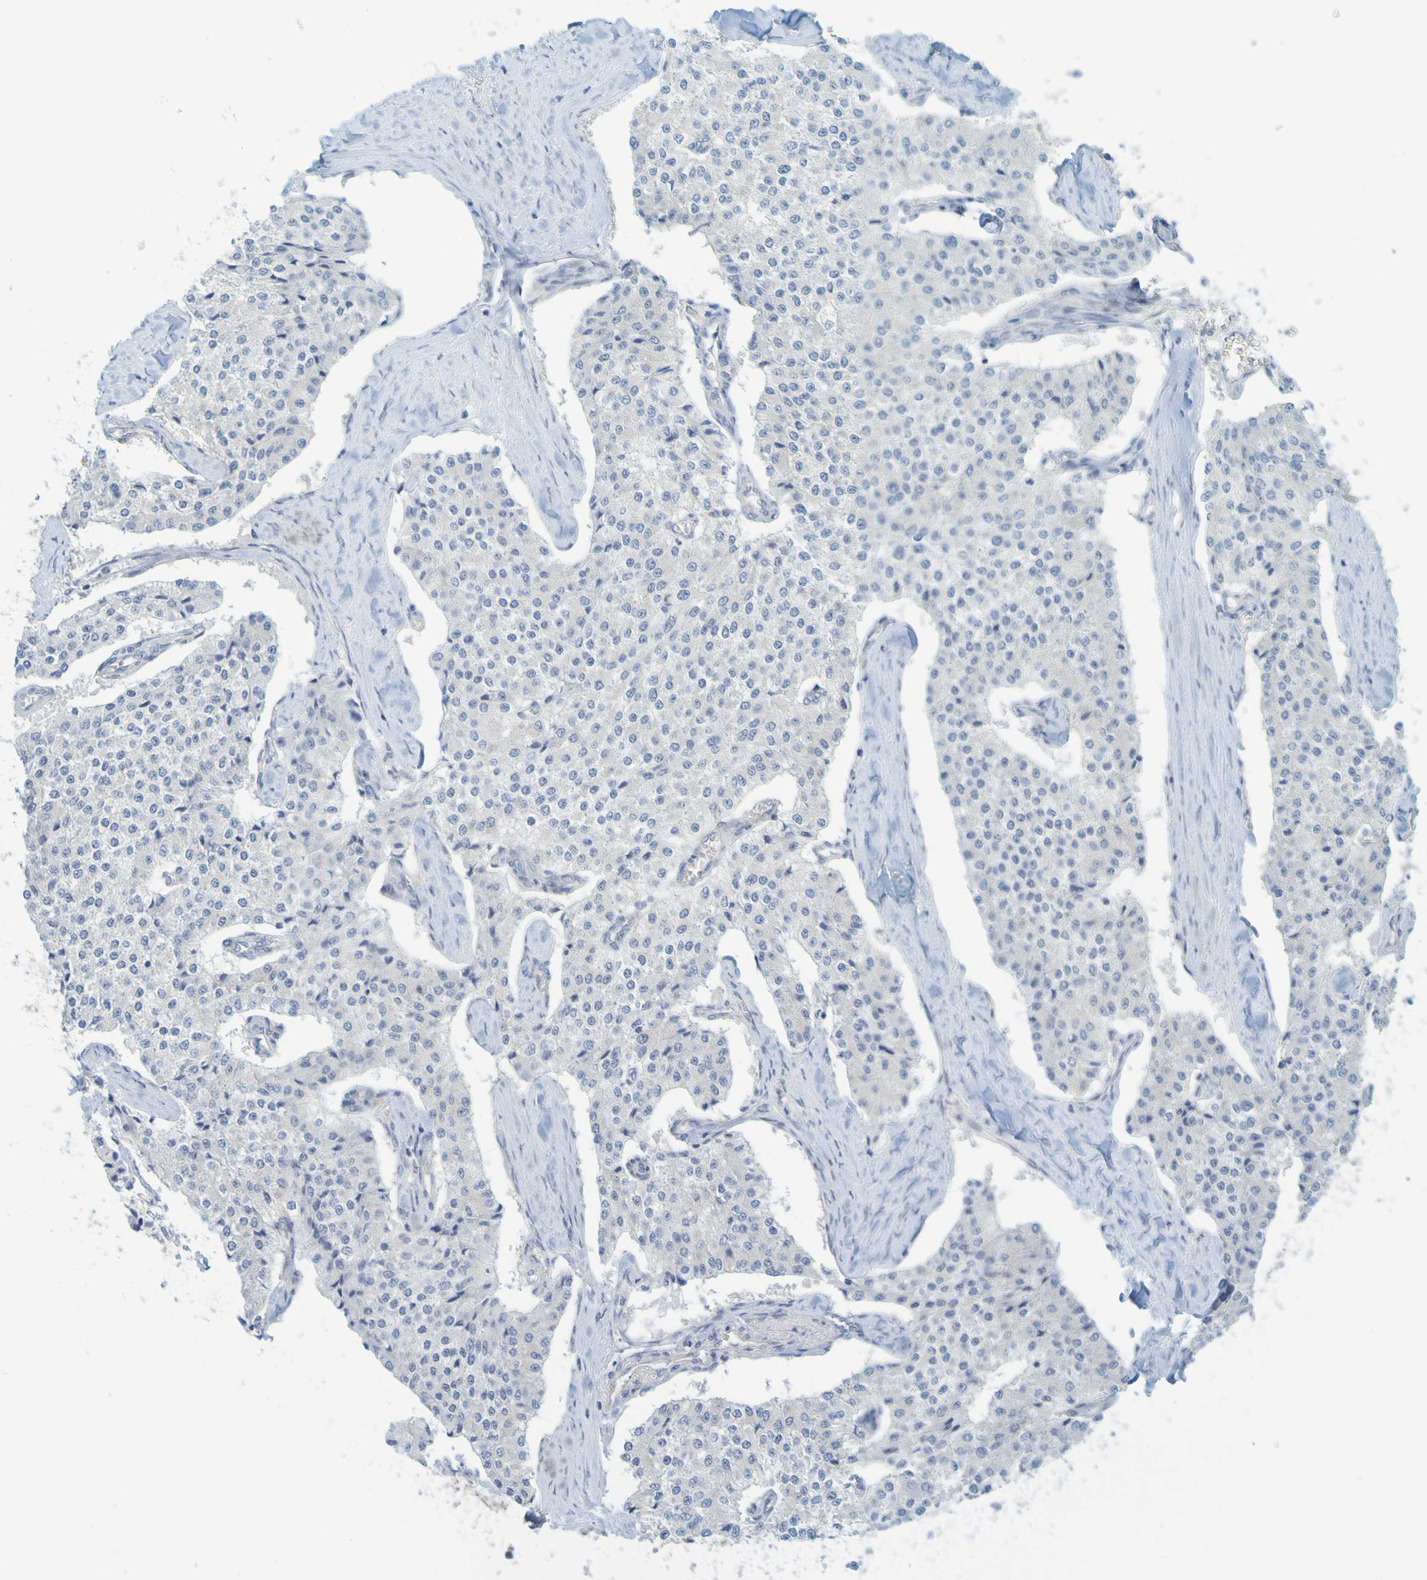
{"staining": {"intensity": "negative", "quantity": "none", "location": "none"}, "tissue": "carcinoid", "cell_type": "Tumor cells", "image_type": "cancer", "snomed": [{"axis": "morphology", "description": "Carcinoid, malignant, NOS"}, {"axis": "topography", "description": "Colon"}], "caption": "Micrograph shows no protein staining in tumor cells of carcinoid (malignant) tissue.", "gene": "APPL1", "patient": {"sex": "female", "age": 52}}